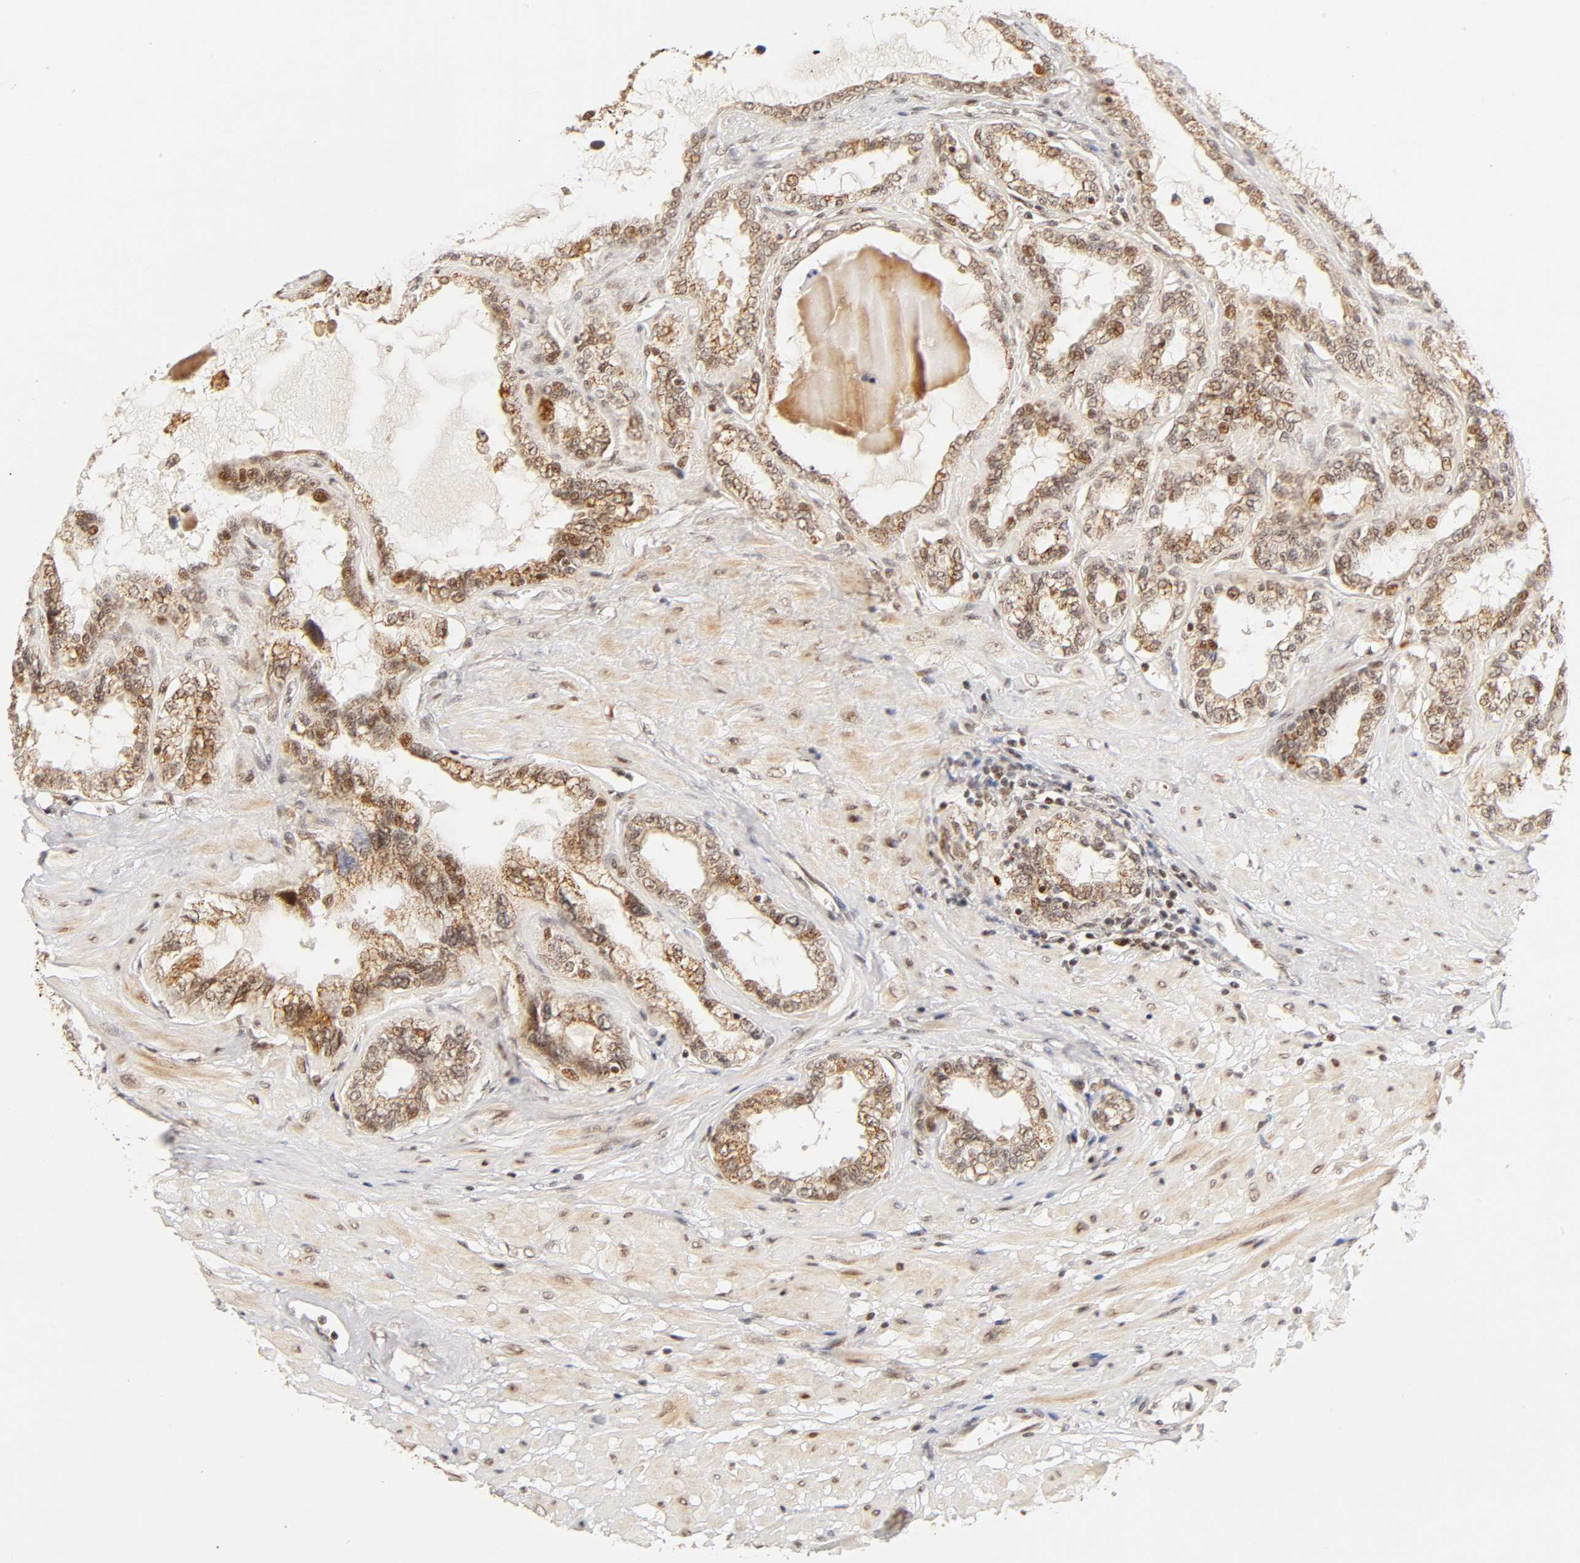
{"staining": {"intensity": "moderate", "quantity": ">75%", "location": "cytoplasmic/membranous,nuclear"}, "tissue": "seminal vesicle", "cell_type": "Glandular cells", "image_type": "normal", "snomed": [{"axis": "morphology", "description": "Normal tissue, NOS"}, {"axis": "morphology", "description": "Inflammation, NOS"}, {"axis": "topography", "description": "Urinary bladder"}, {"axis": "topography", "description": "Prostate"}, {"axis": "topography", "description": "Seminal veicle"}], "caption": "A medium amount of moderate cytoplasmic/membranous,nuclear positivity is identified in about >75% of glandular cells in normal seminal vesicle. The protein is shown in brown color, while the nuclei are stained blue.", "gene": "TAF10", "patient": {"sex": "male", "age": 82}}